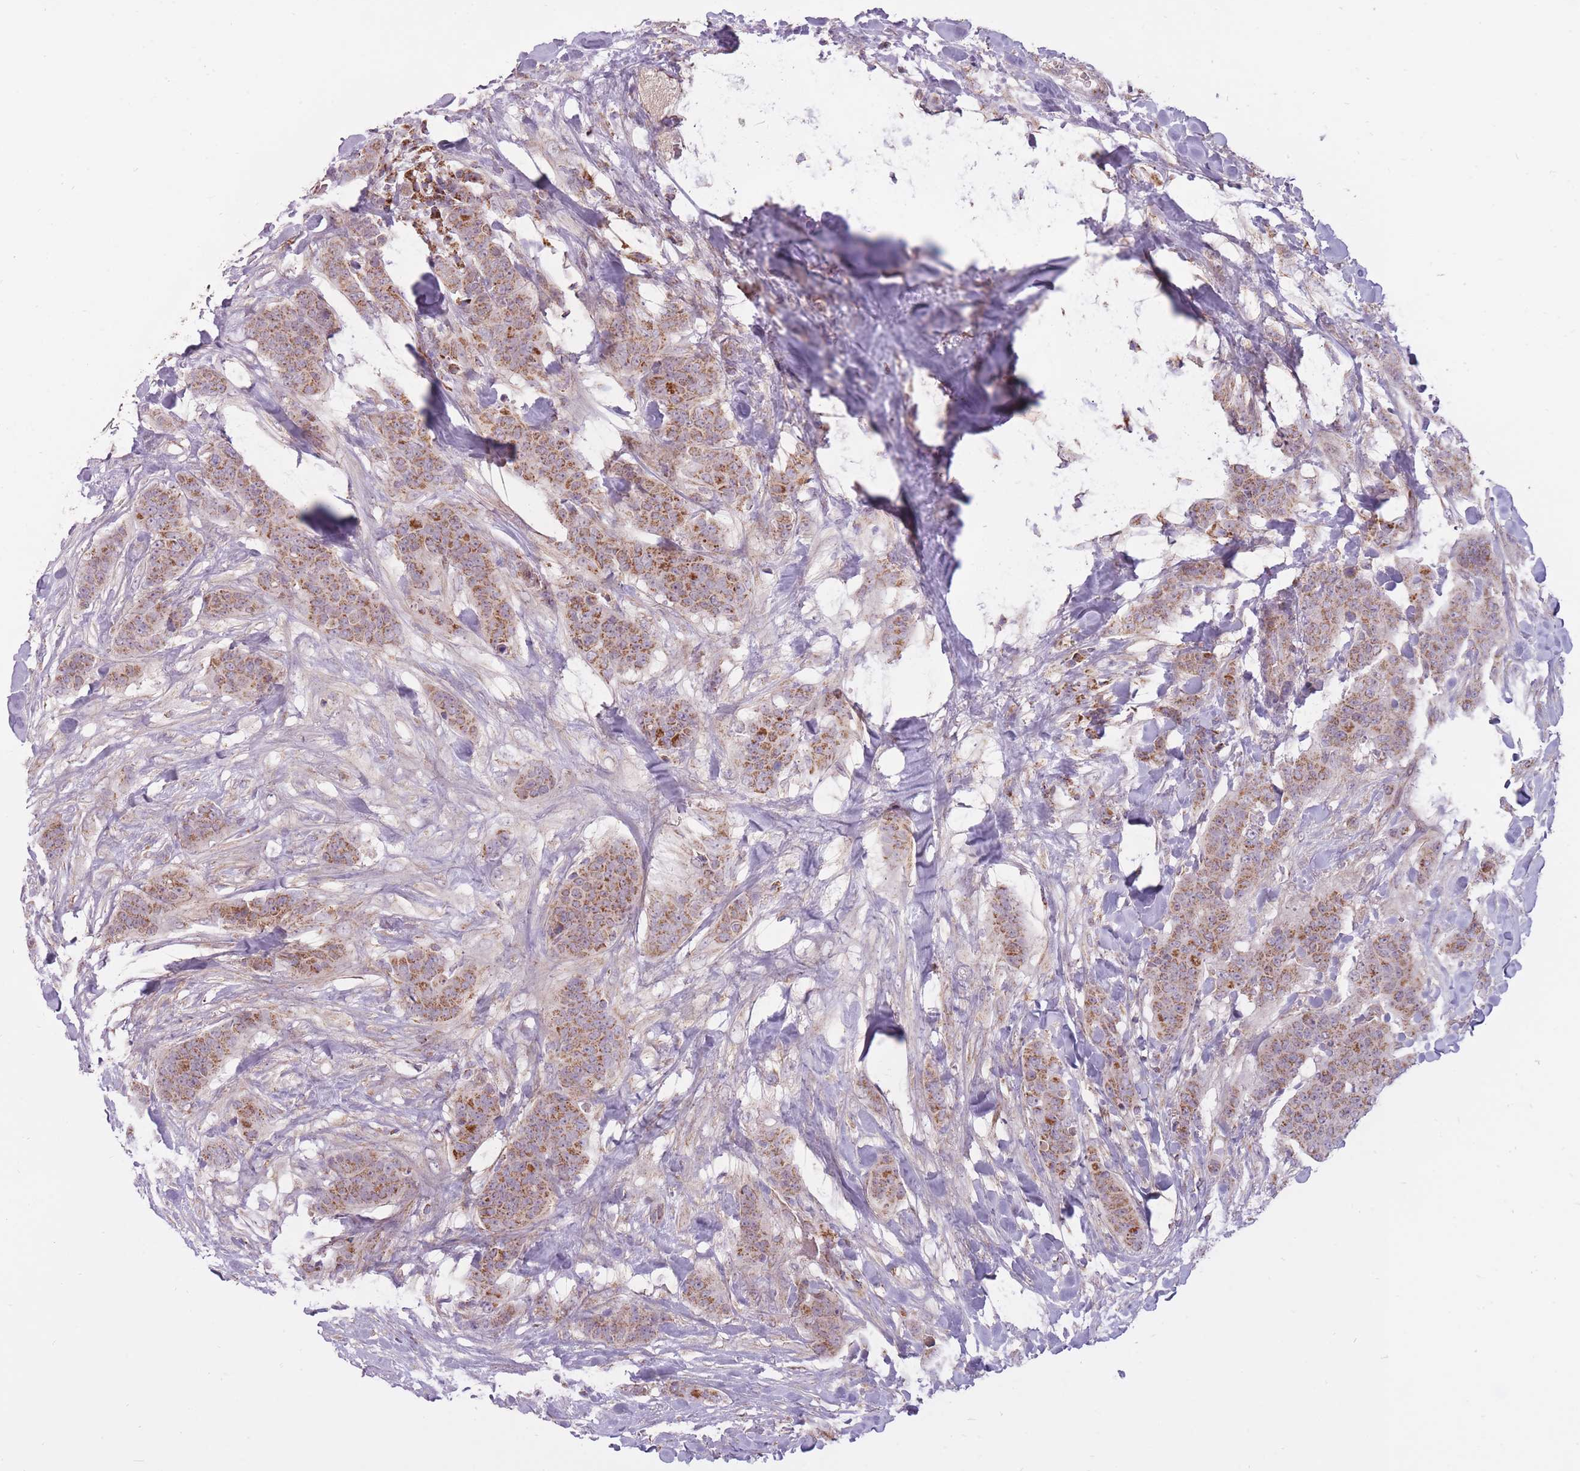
{"staining": {"intensity": "moderate", "quantity": ">75%", "location": "cytoplasmic/membranous"}, "tissue": "breast cancer", "cell_type": "Tumor cells", "image_type": "cancer", "snomed": [{"axis": "morphology", "description": "Duct carcinoma"}, {"axis": "topography", "description": "Breast"}], "caption": "Breast intraductal carcinoma tissue demonstrates moderate cytoplasmic/membranous positivity in approximately >75% of tumor cells", "gene": "LIN7C", "patient": {"sex": "female", "age": 40}}